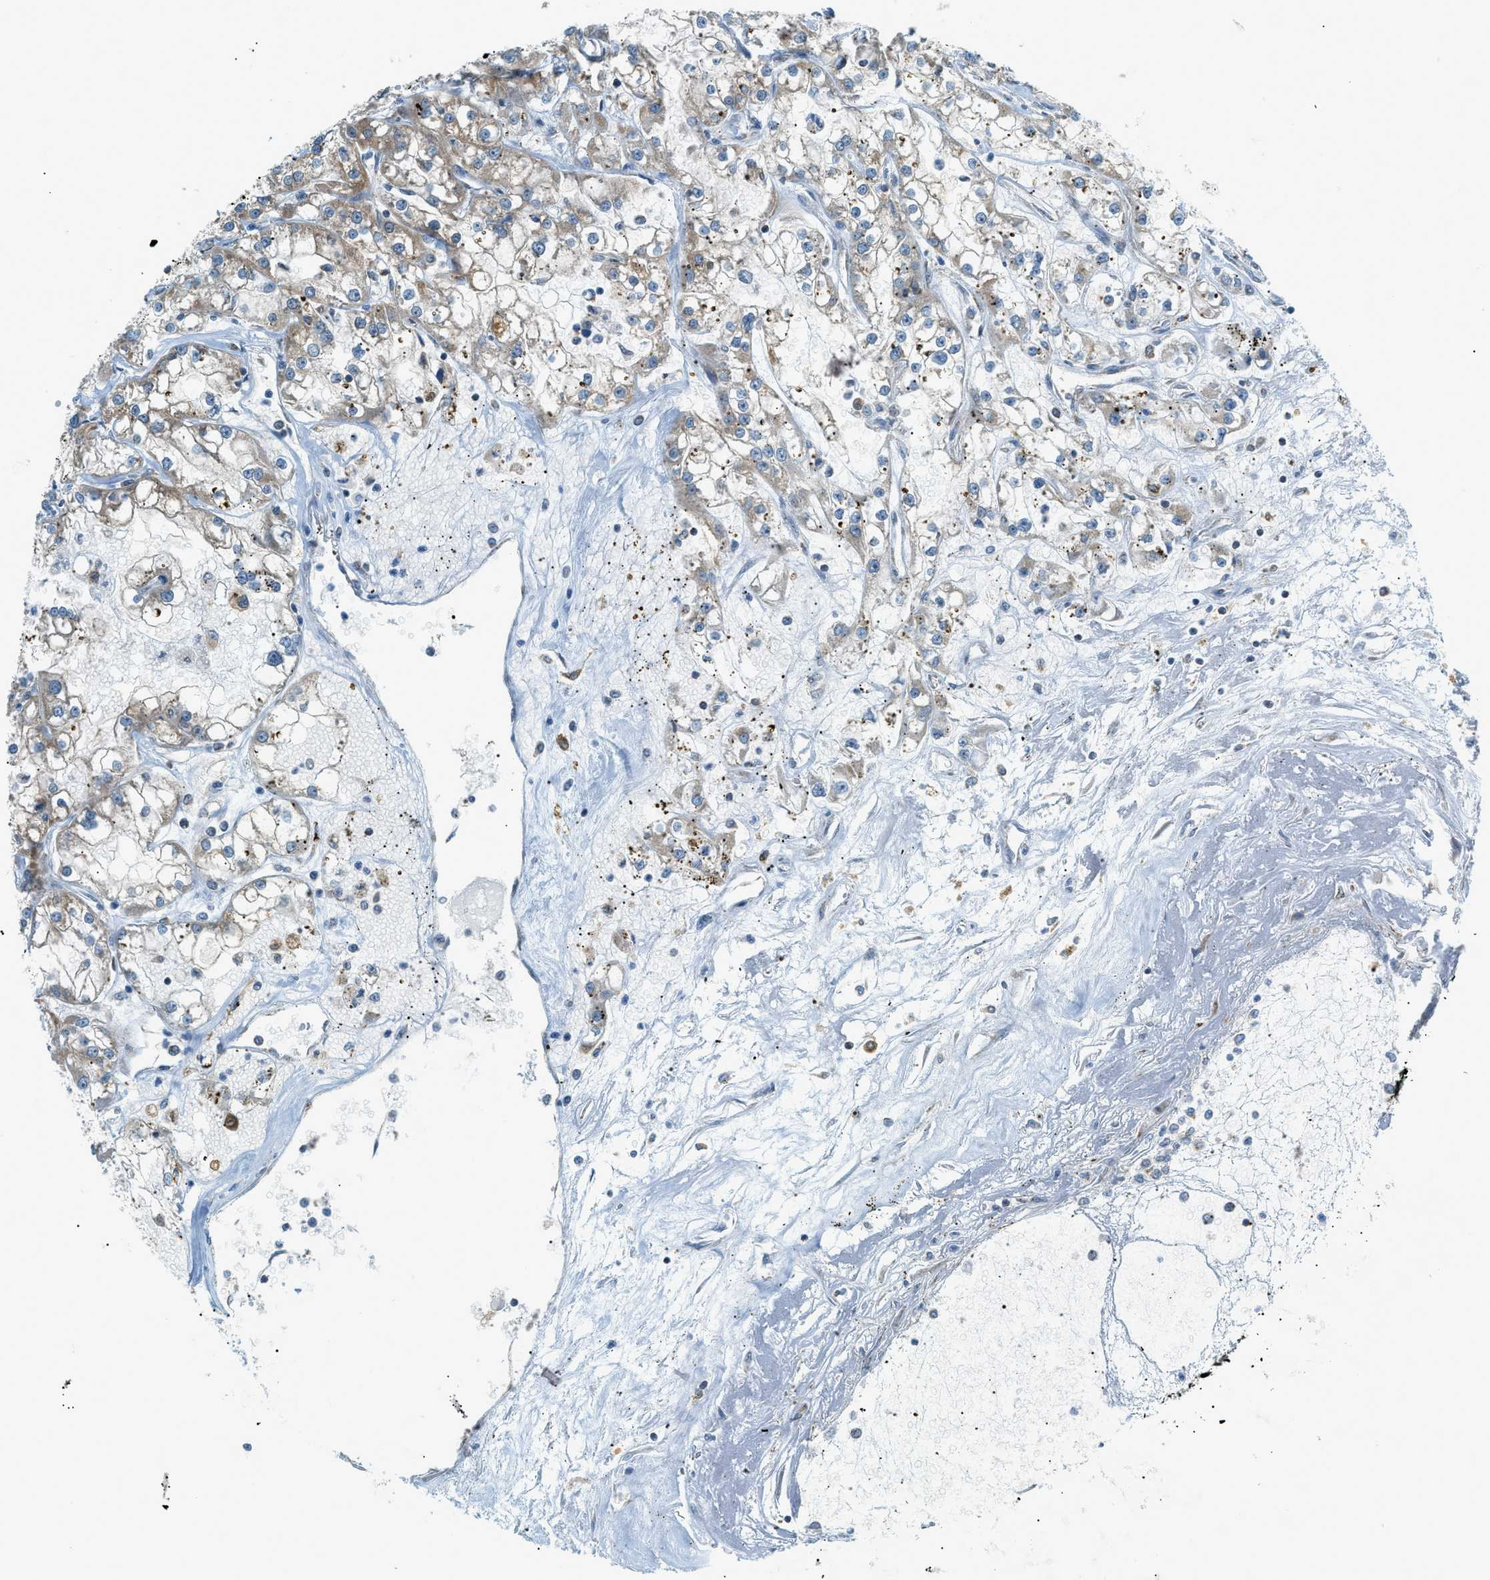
{"staining": {"intensity": "weak", "quantity": "<25%", "location": "cytoplasmic/membranous"}, "tissue": "renal cancer", "cell_type": "Tumor cells", "image_type": "cancer", "snomed": [{"axis": "morphology", "description": "Adenocarcinoma, NOS"}, {"axis": "topography", "description": "Kidney"}], "caption": "DAB immunohistochemical staining of renal cancer (adenocarcinoma) shows no significant staining in tumor cells.", "gene": "PIGG", "patient": {"sex": "female", "age": 52}}